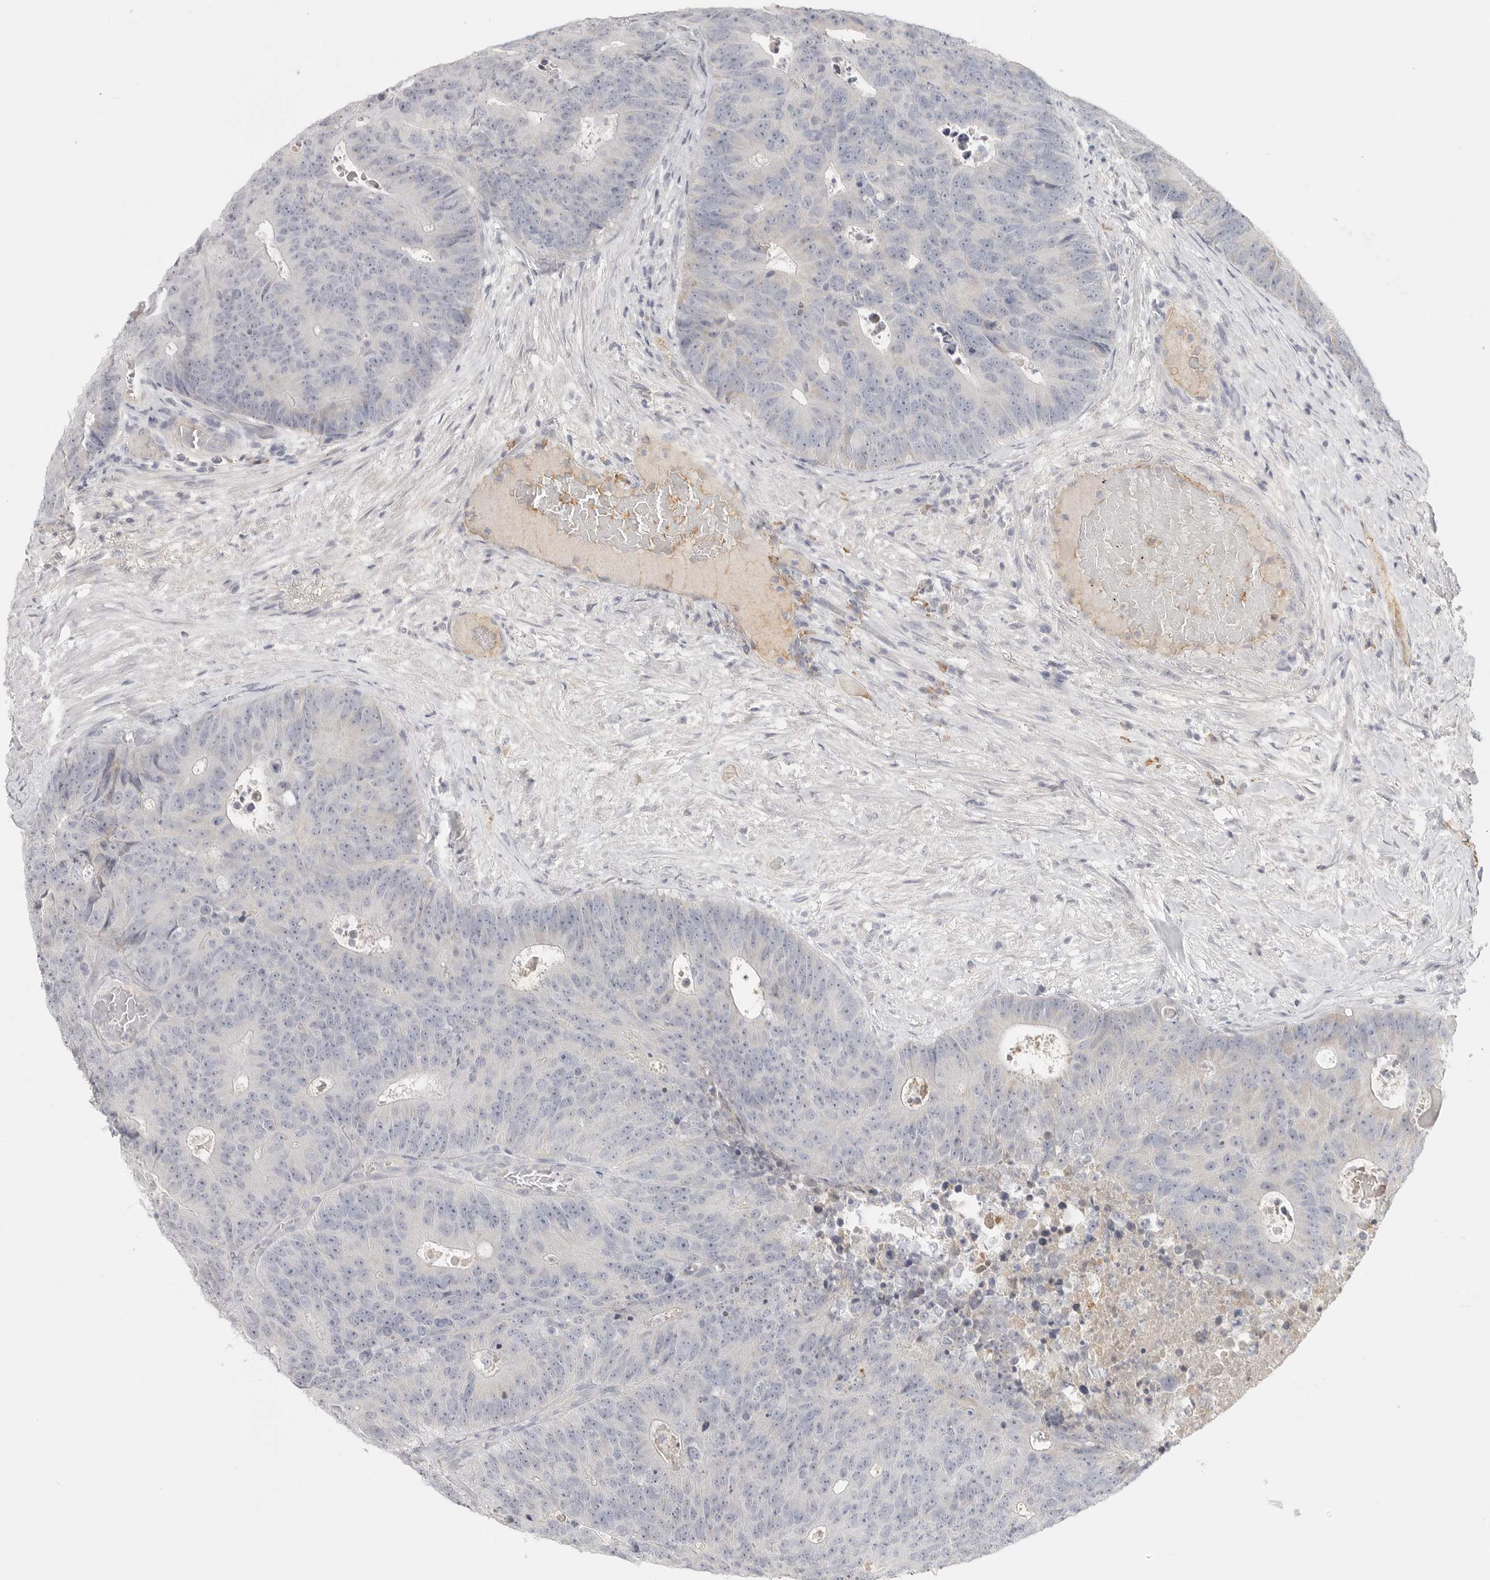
{"staining": {"intensity": "negative", "quantity": "none", "location": "none"}, "tissue": "colorectal cancer", "cell_type": "Tumor cells", "image_type": "cancer", "snomed": [{"axis": "morphology", "description": "Adenocarcinoma, NOS"}, {"axis": "topography", "description": "Colon"}], "caption": "The histopathology image displays no significant expression in tumor cells of colorectal adenocarcinoma.", "gene": "SLC25A36", "patient": {"sex": "male", "age": 87}}